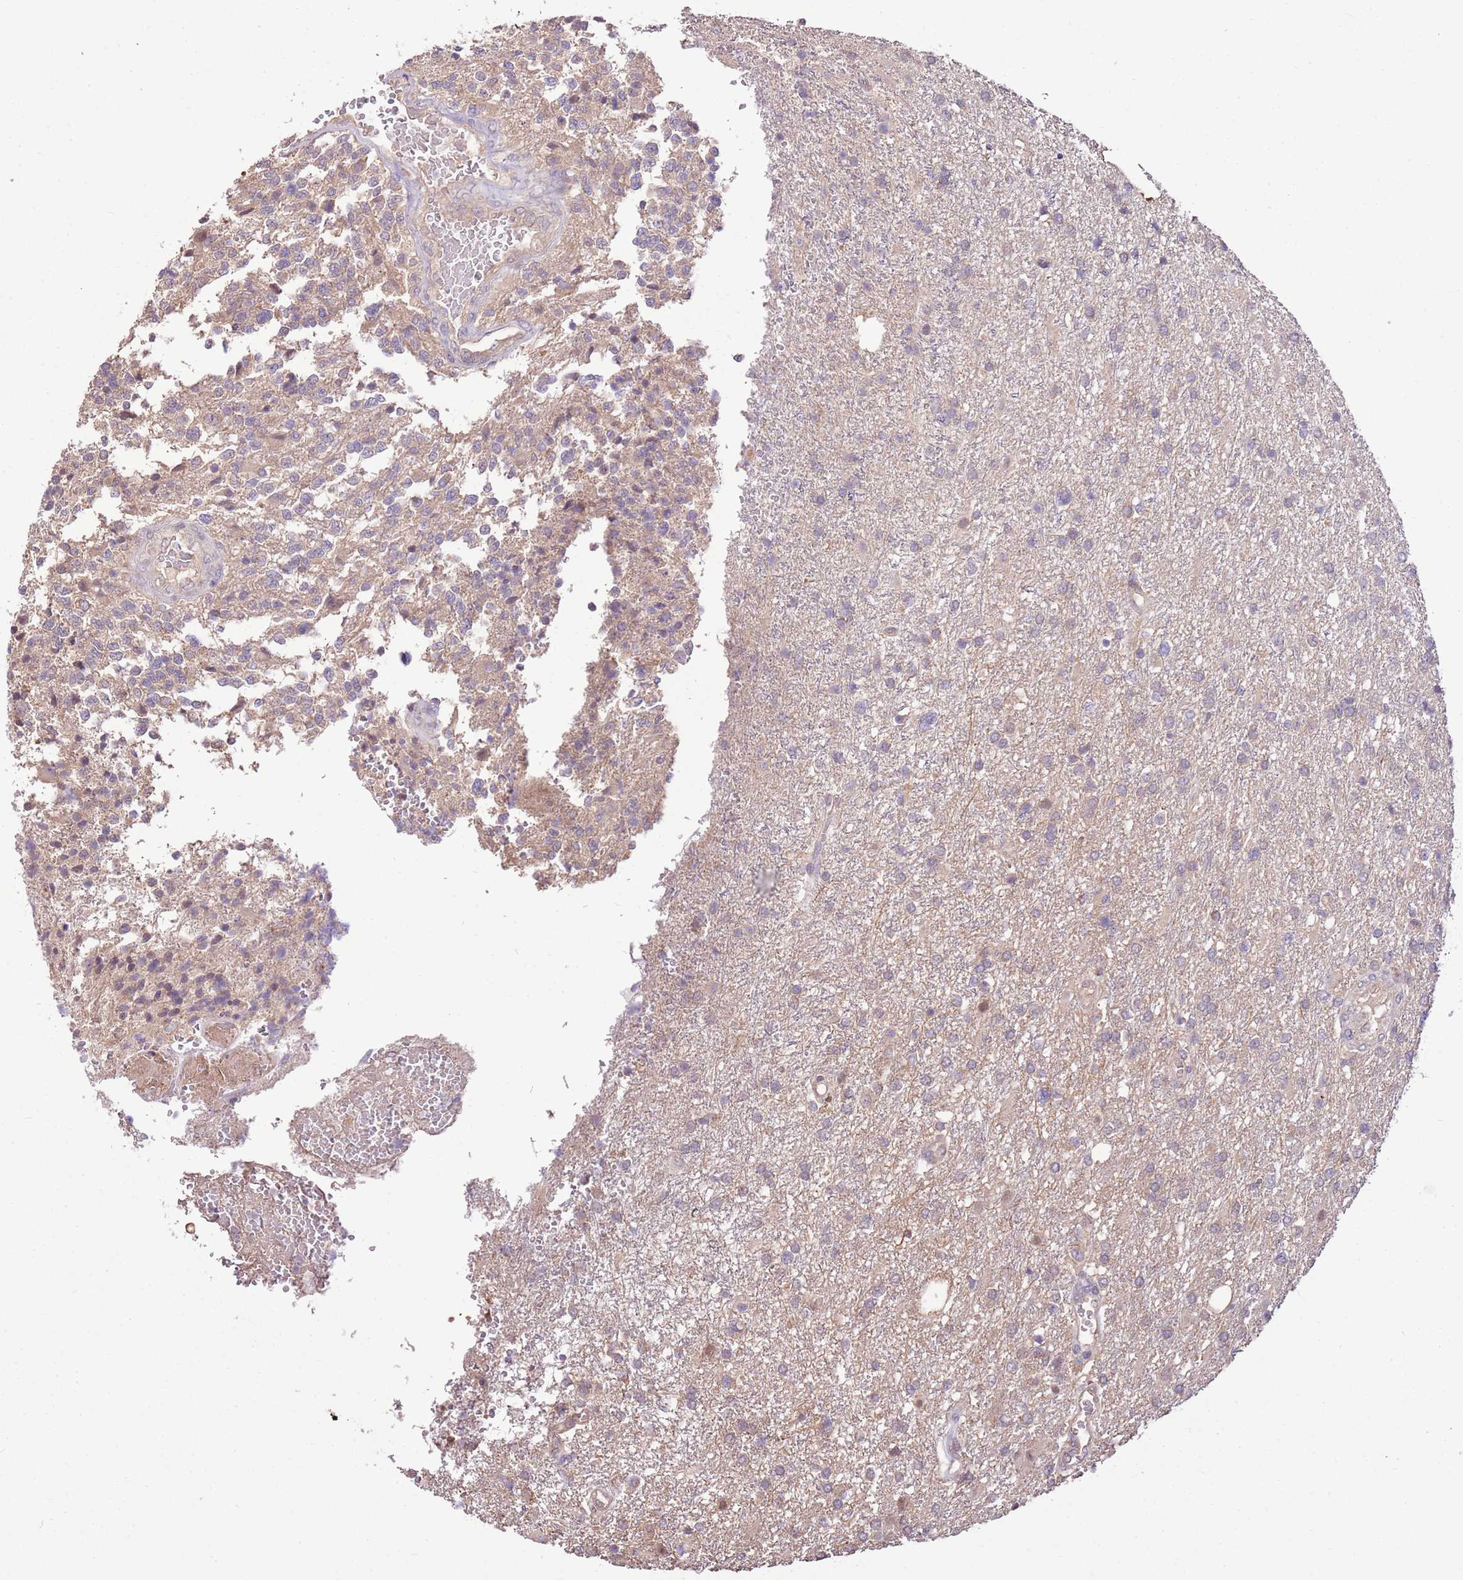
{"staining": {"intensity": "negative", "quantity": "none", "location": "none"}, "tissue": "glioma", "cell_type": "Tumor cells", "image_type": "cancer", "snomed": [{"axis": "morphology", "description": "Glioma, malignant, High grade"}, {"axis": "topography", "description": "Brain"}], "caption": "Immunohistochemistry (IHC) micrograph of glioma stained for a protein (brown), which displays no staining in tumor cells. The staining was performed using DAB to visualize the protein expression in brown, while the nuclei were stained in blue with hematoxylin (Magnification: 20x).", "gene": "BBS5", "patient": {"sex": "male", "age": 56}}